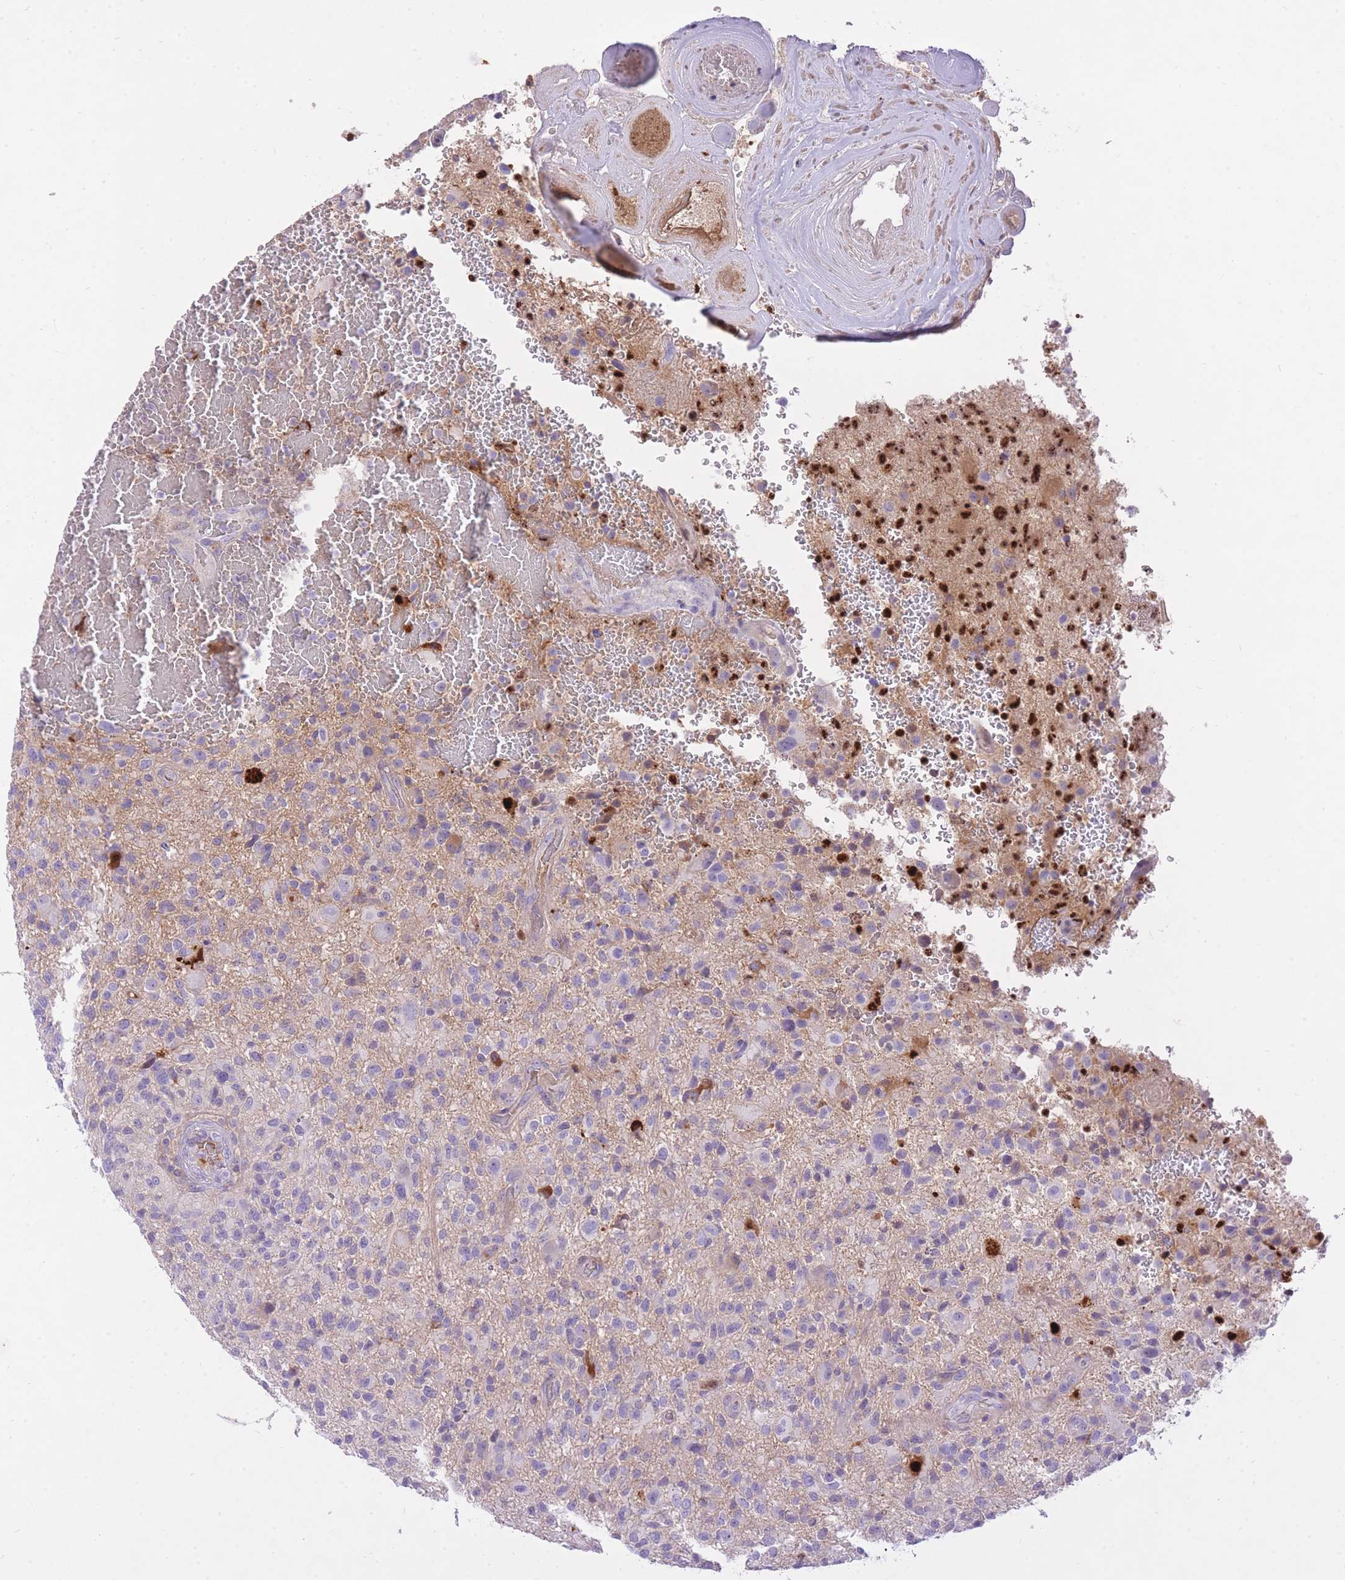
{"staining": {"intensity": "negative", "quantity": "none", "location": "none"}, "tissue": "glioma", "cell_type": "Tumor cells", "image_type": "cancer", "snomed": [{"axis": "morphology", "description": "Glioma, malignant, High grade"}, {"axis": "topography", "description": "Brain"}], "caption": "Tumor cells are negative for brown protein staining in glioma.", "gene": "HRG", "patient": {"sex": "male", "age": 47}}